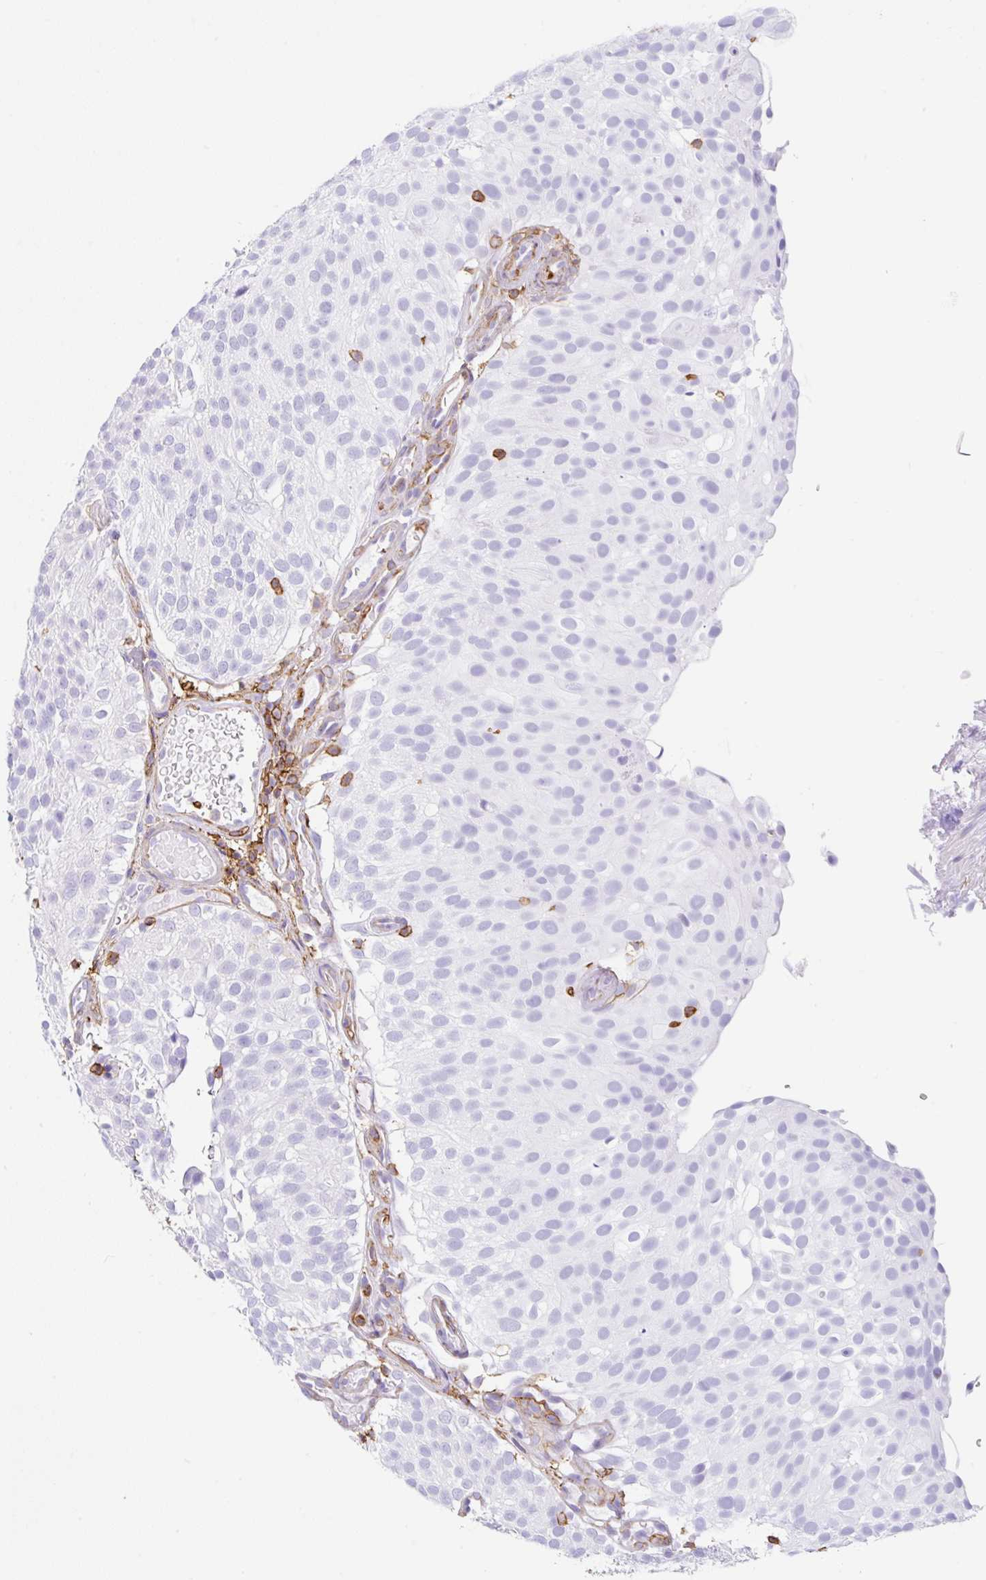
{"staining": {"intensity": "negative", "quantity": "none", "location": "none"}, "tissue": "urothelial cancer", "cell_type": "Tumor cells", "image_type": "cancer", "snomed": [{"axis": "morphology", "description": "Urothelial carcinoma, Low grade"}, {"axis": "topography", "description": "Urinary bladder"}], "caption": "High power microscopy micrograph of an IHC histopathology image of urothelial cancer, revealing no significant staining in tumor cells.", "gene": "MTTP", "patient": {"sex": "male", "age": 78}}